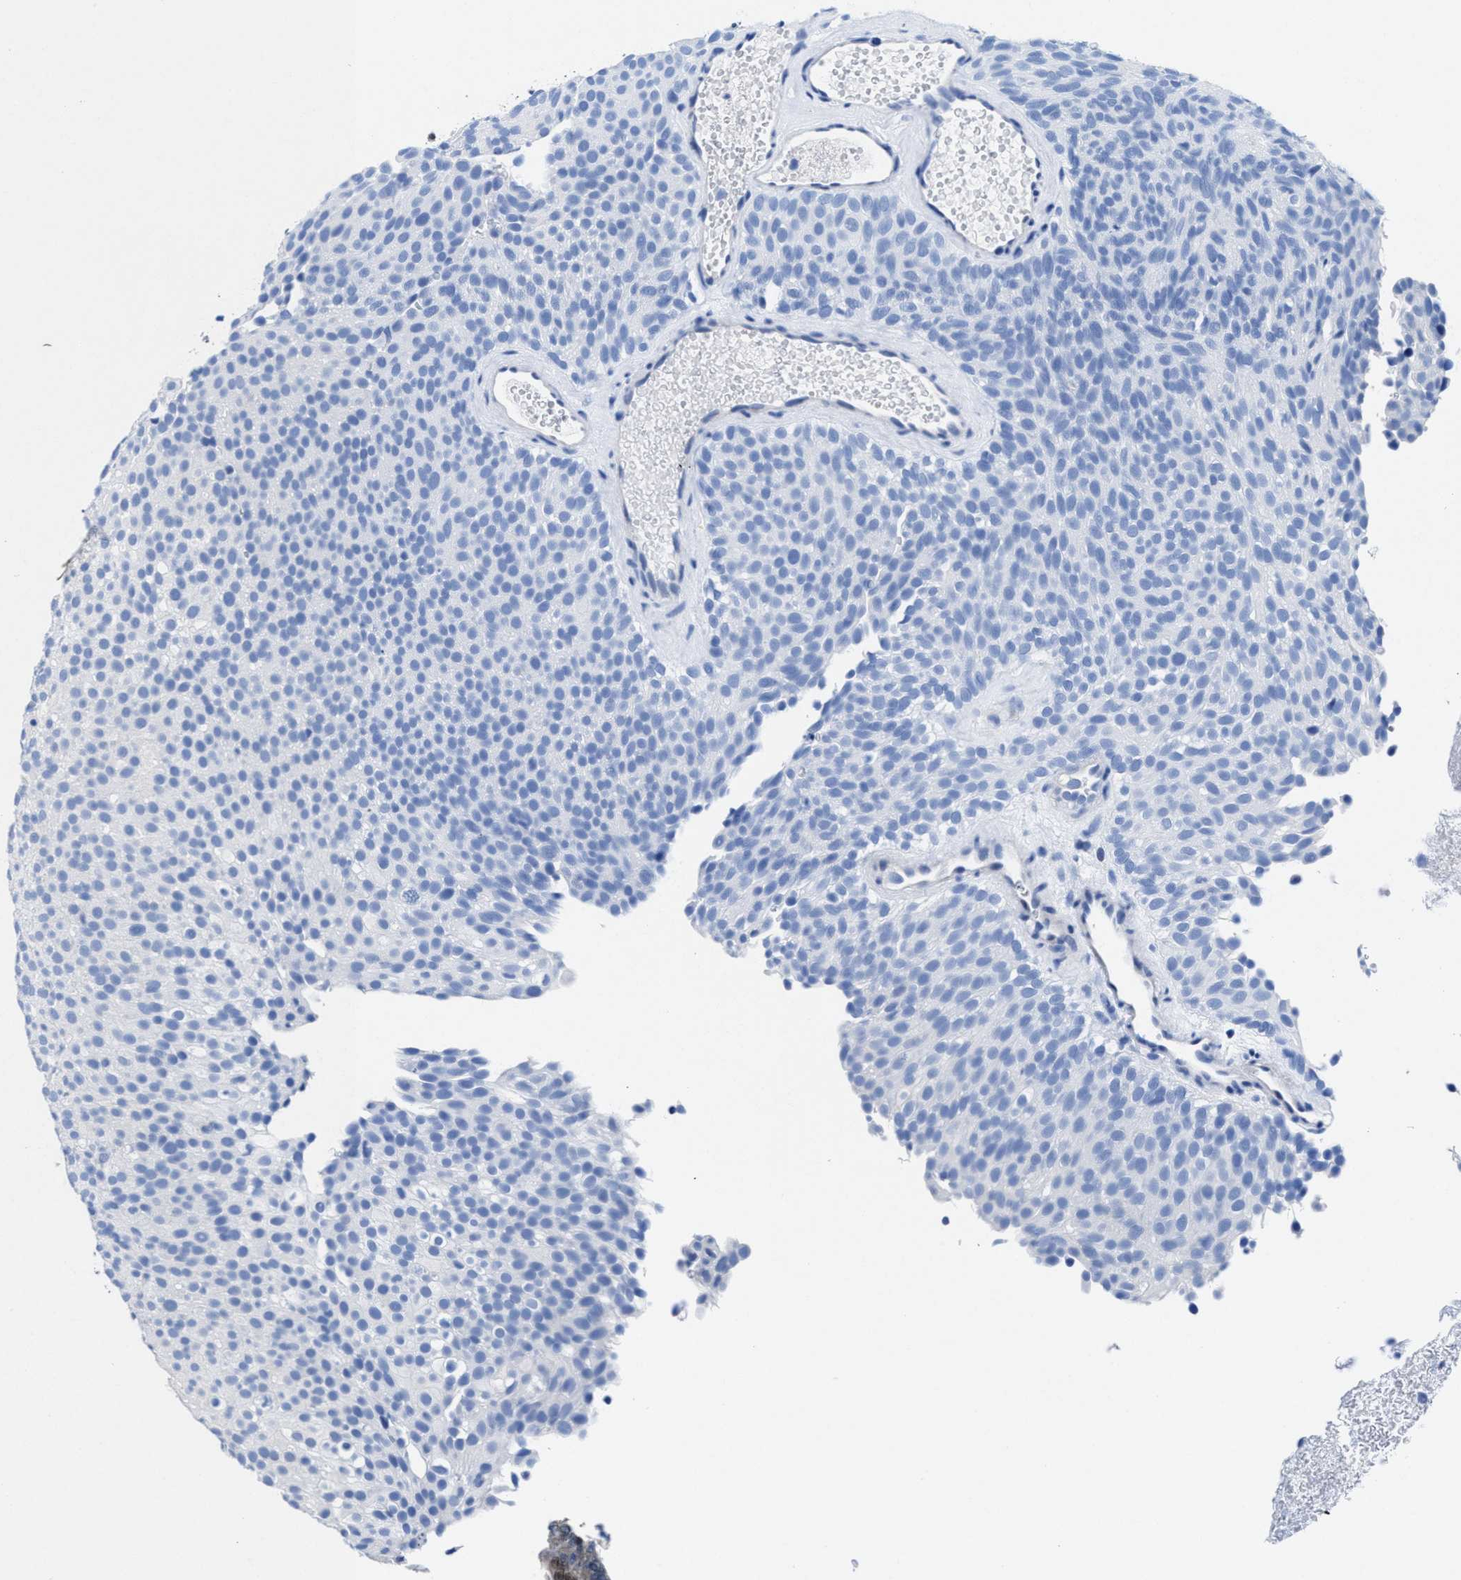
{"staining": {"intensity": "negative", "quantity": "none", "location": "none"}, "tissue": "urothelial cancer", "cell_type": "Tumor cells", "image_type": "cancer", "snomed": [{"axis": "morphology", "description": "Urothelial carcinoma, Low grade"}, {"axis": "topography", "description": "Urinary bladder"}], "caption": "An IHC image of urothelial cancer is shown. There is no staining in tumor cells of urothelial cancer.", "gene": "ACLY", "patient": {"sex": "male", "age": 78}}